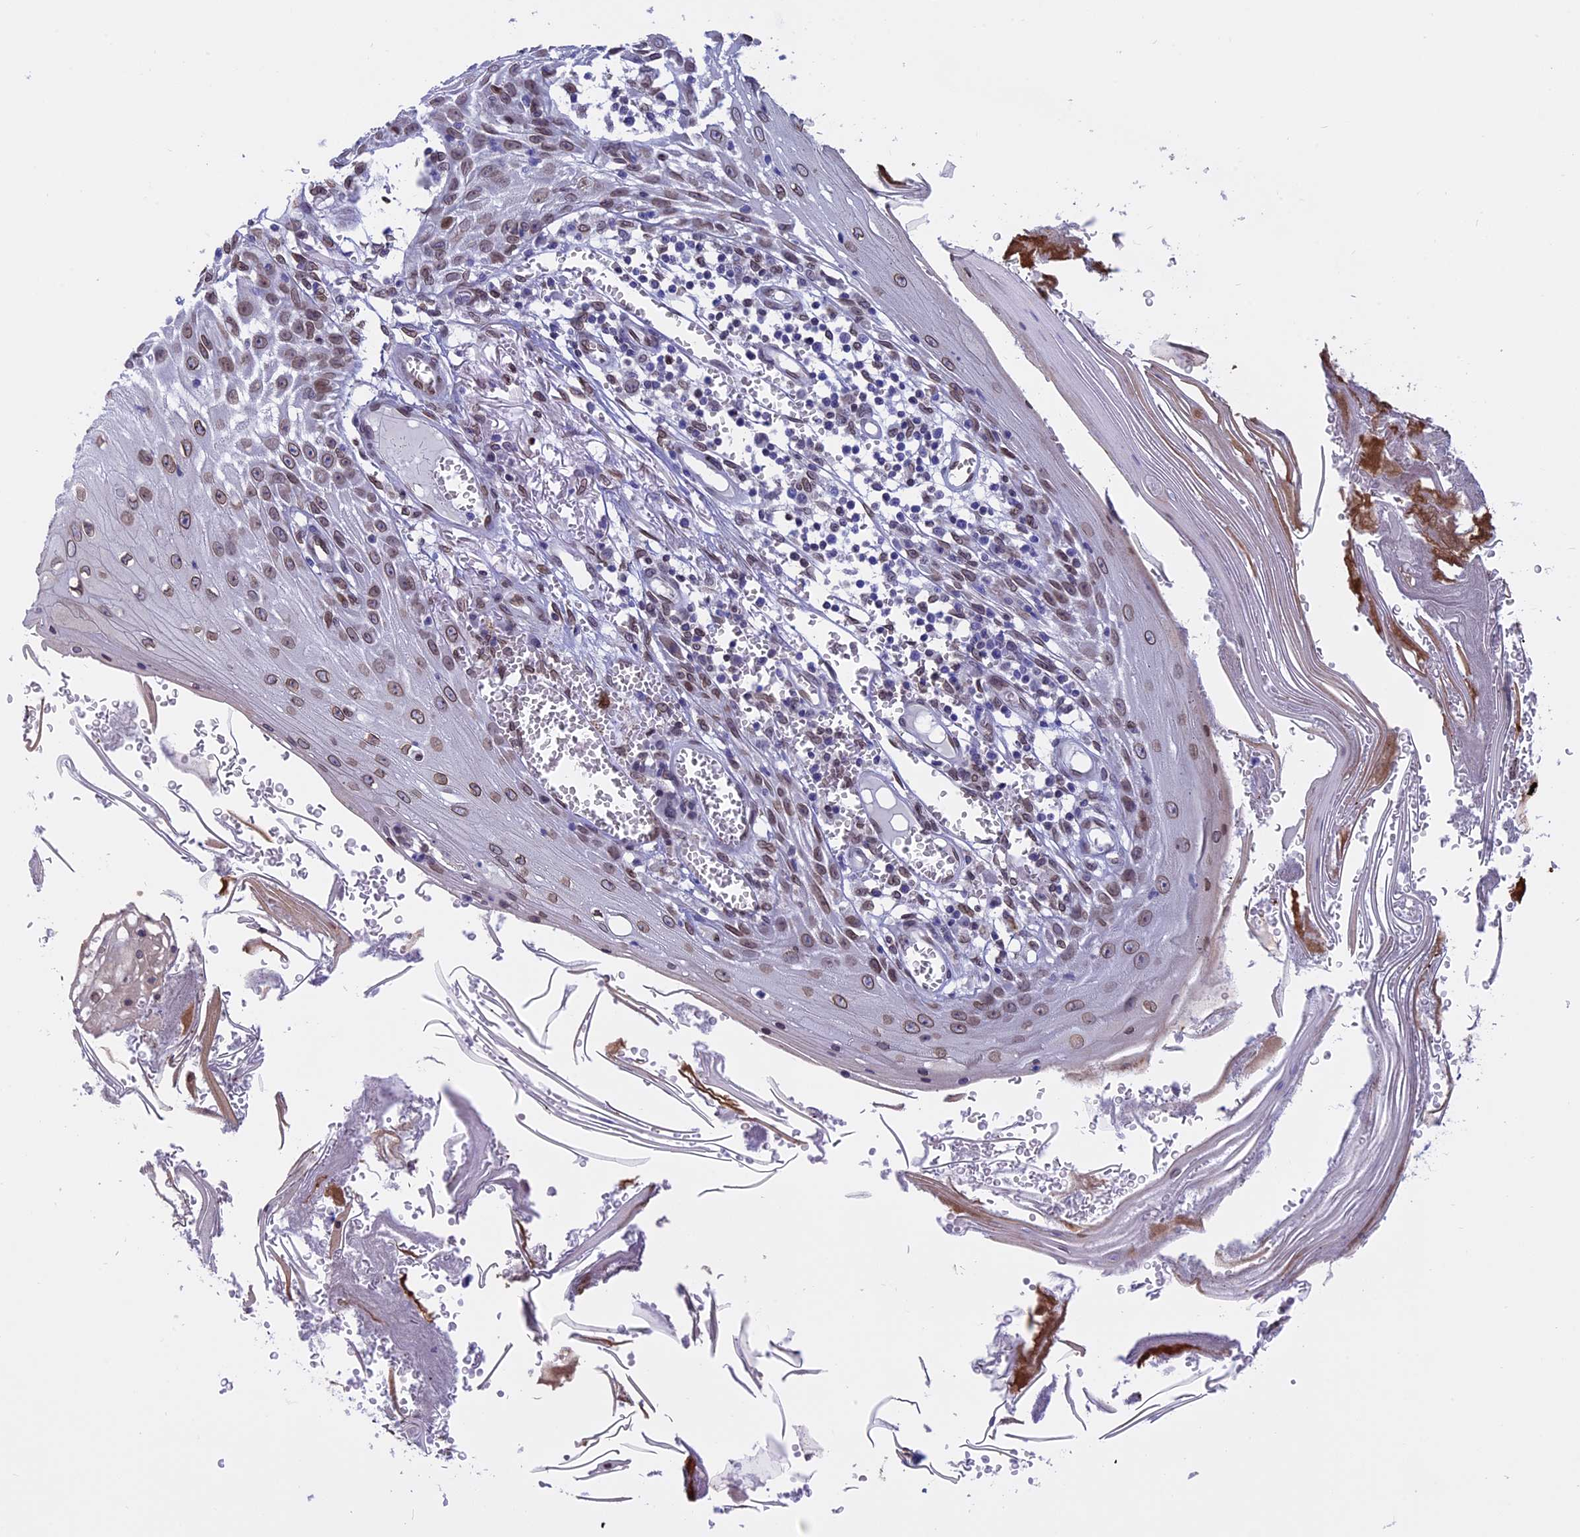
{"staining": {"intensity": "moderate", "quantity": ">75%", "location": "cytoplasmic/membranous,nuclear"}, "tissue": "skin cancer", "cell_type": "Tumor cells", "image_type": "cancer", "snomed": [{"axis": "morphology", "description": "Squamous cell carcinoma, NOS"}, {"axis": "topography", "description": "Skin"}], "caption": "A micrograph of skin squamous cell carcinoma stained for a protein exhibits moderate cytoplasmic/membranous and nuclear brown staining in tumor cells. The staining was performed using DAB to visualize the protein expression in brown, while the nuclei were stained in blue with hematoxylin (Magnification: 20x).", "gene": "TMPRSS7", "patient": {"sex": "female", "age": 73}}